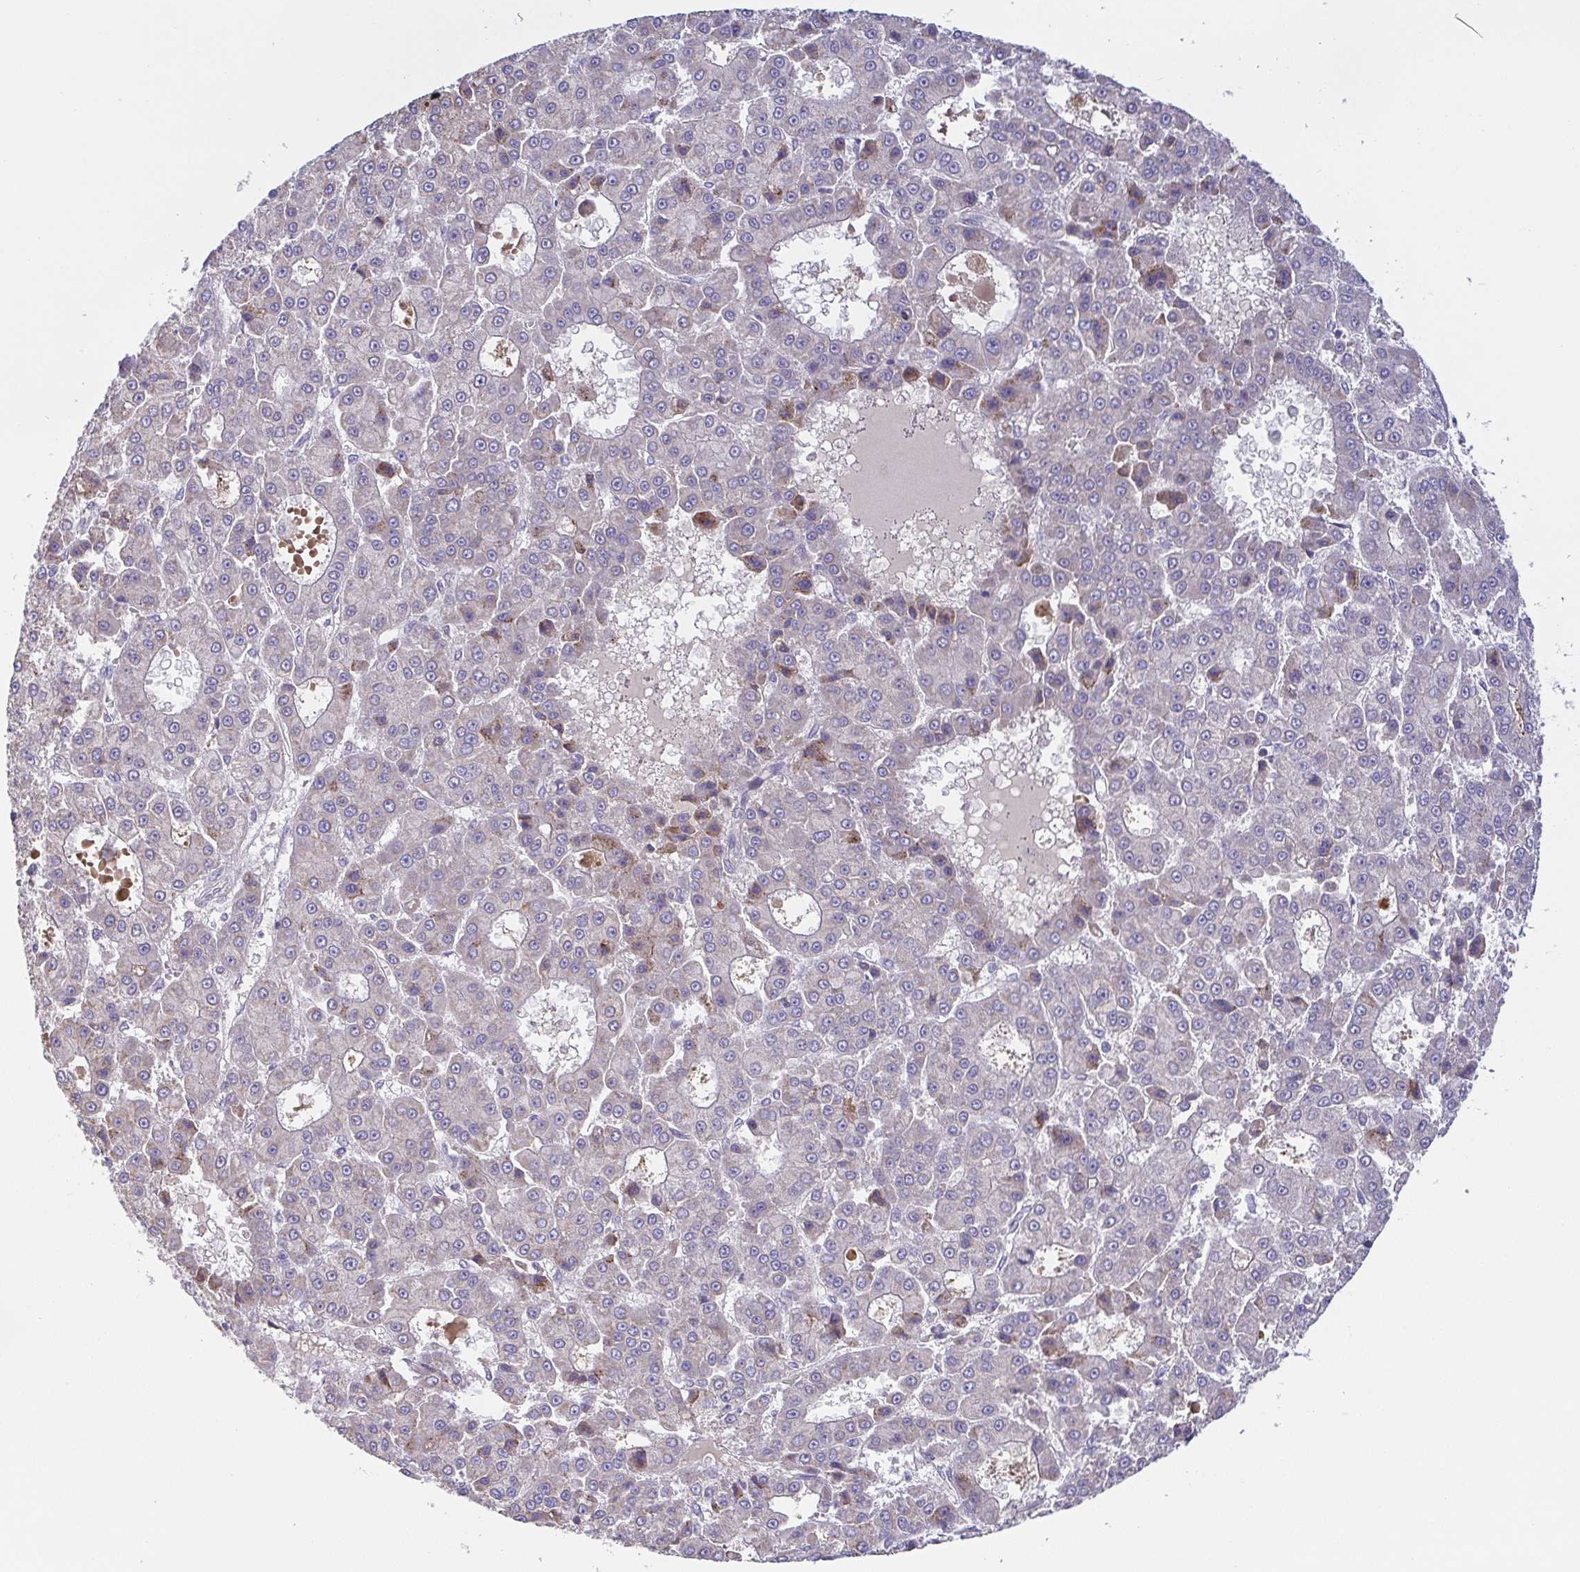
{"staining": {"intensity": "moderate", "quantity": "<25%", "location": "cytoplasmic/membranous"}, "tissue": "liver cancer", "cell_type": "Tumor cells", "image_type": "cancer", "snomed": [{"axis": "morphology", "description": "Carcinoma, Hepatocellular, NOS"}, {"axis": "topography", "description": "Liver"}], "caption": "Liver cancer (hepatocellular carcinoma) stained for a protein shows moderate cytoplasmic/membranous positivity in tumor cells. The staining was performed using DAB (3,3'-diaminobenzidine), with brown indicating positive protein expression. Nuclei are stained blue with hematoxylin.", "gene": "OSBPL7", "patient": {"sex": "male", "age": 70}}